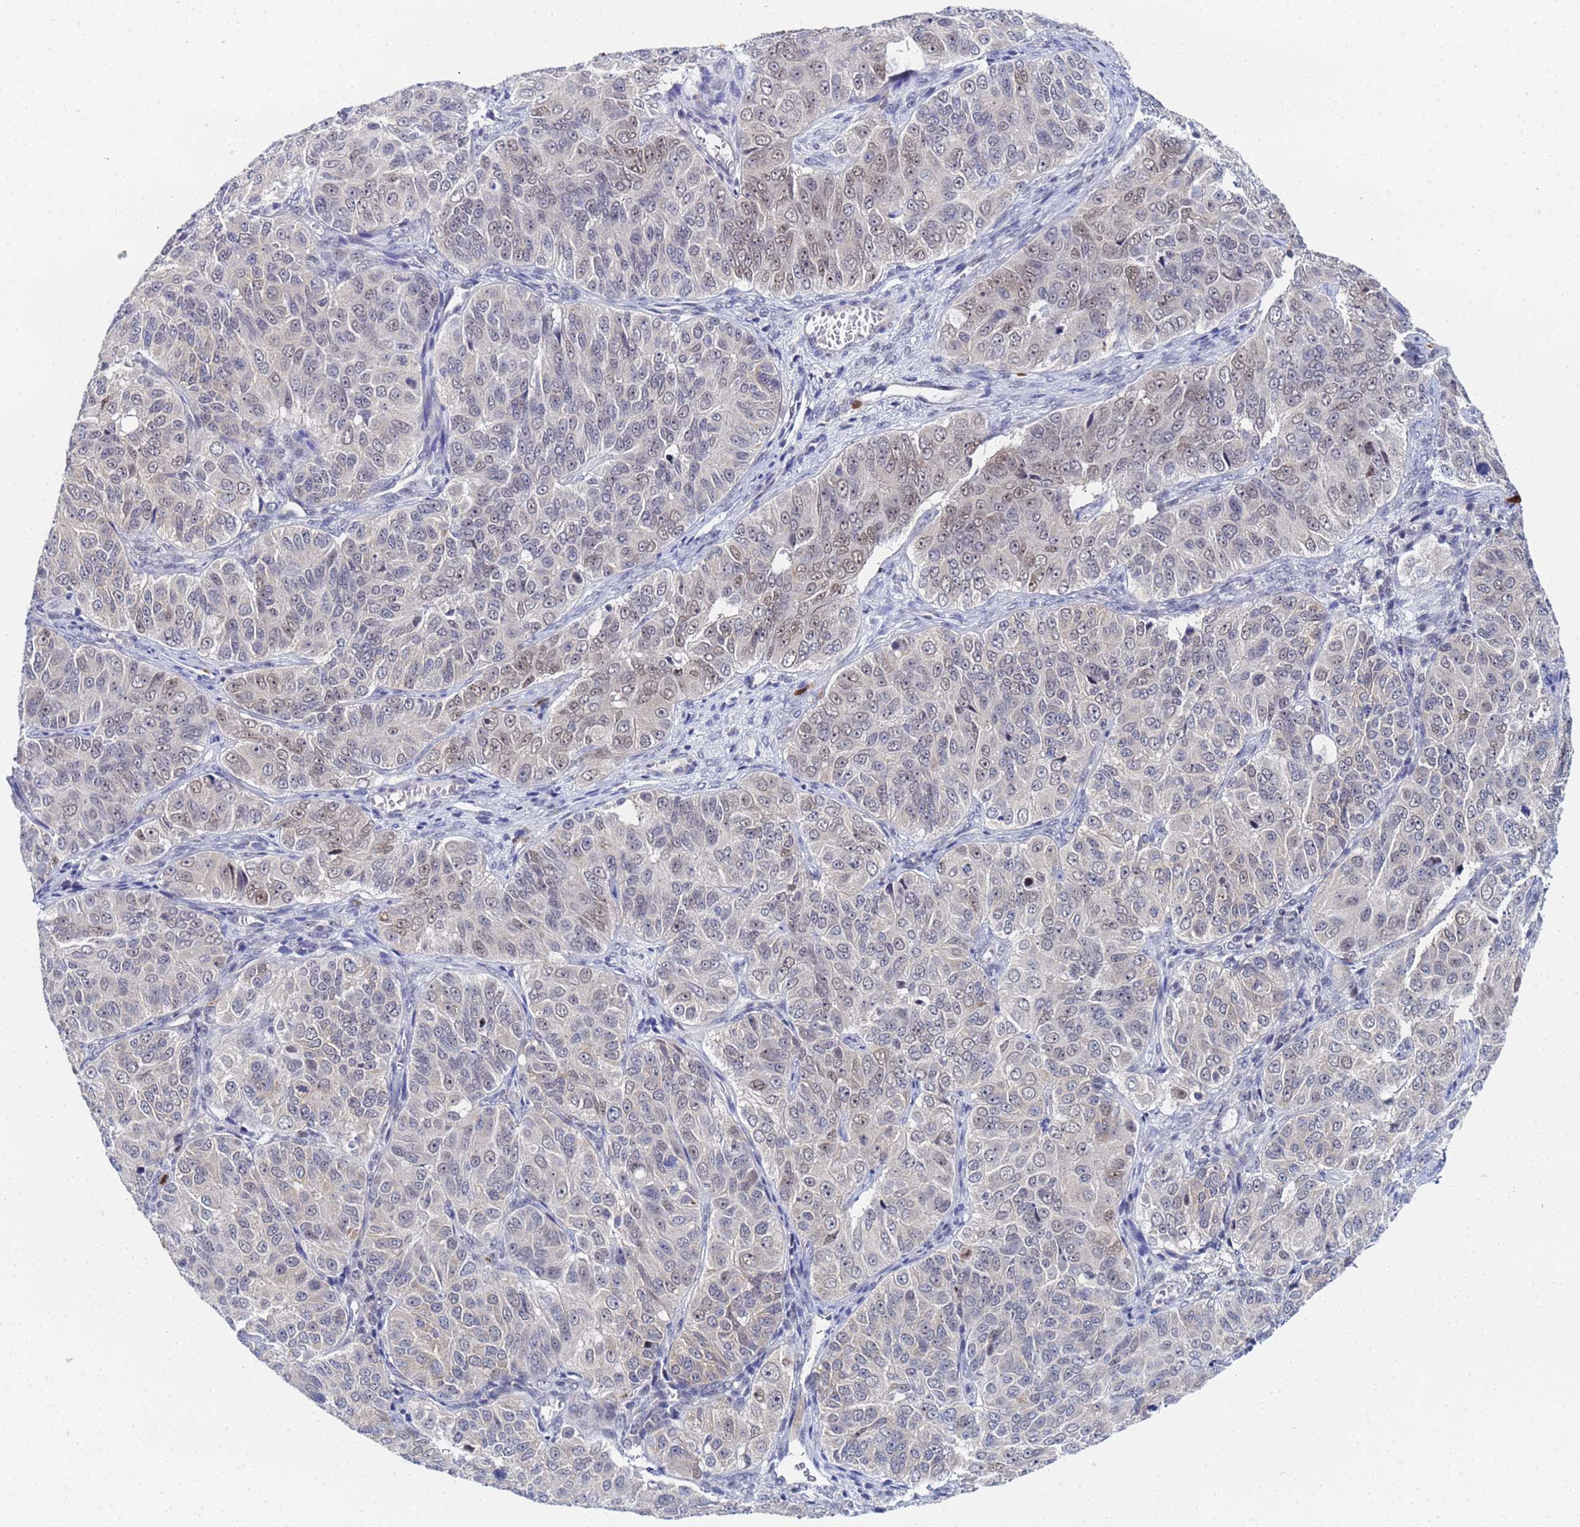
{"staining": {"intensity": "weak", "quantity": "<25%", "location": "nuclear"}, "tissue": "ovarian cancer", "cell_type": "Tumor cells", "image_type": "cancer", "snomed": [{"axis": "morphology", "description": "Carcinoma, endometroid"}, {"axis": "topography", "description": "Ovary"}], "caption": "IHC image of neoplastic tissue: ovarian endometroid carcinoma stained with DAB (3,3'-diaminobenzidine) reveals no significant protein staining in tumor cells.", "gene": "MTCL1", "patient": {"sex": "female", "age": 51}}